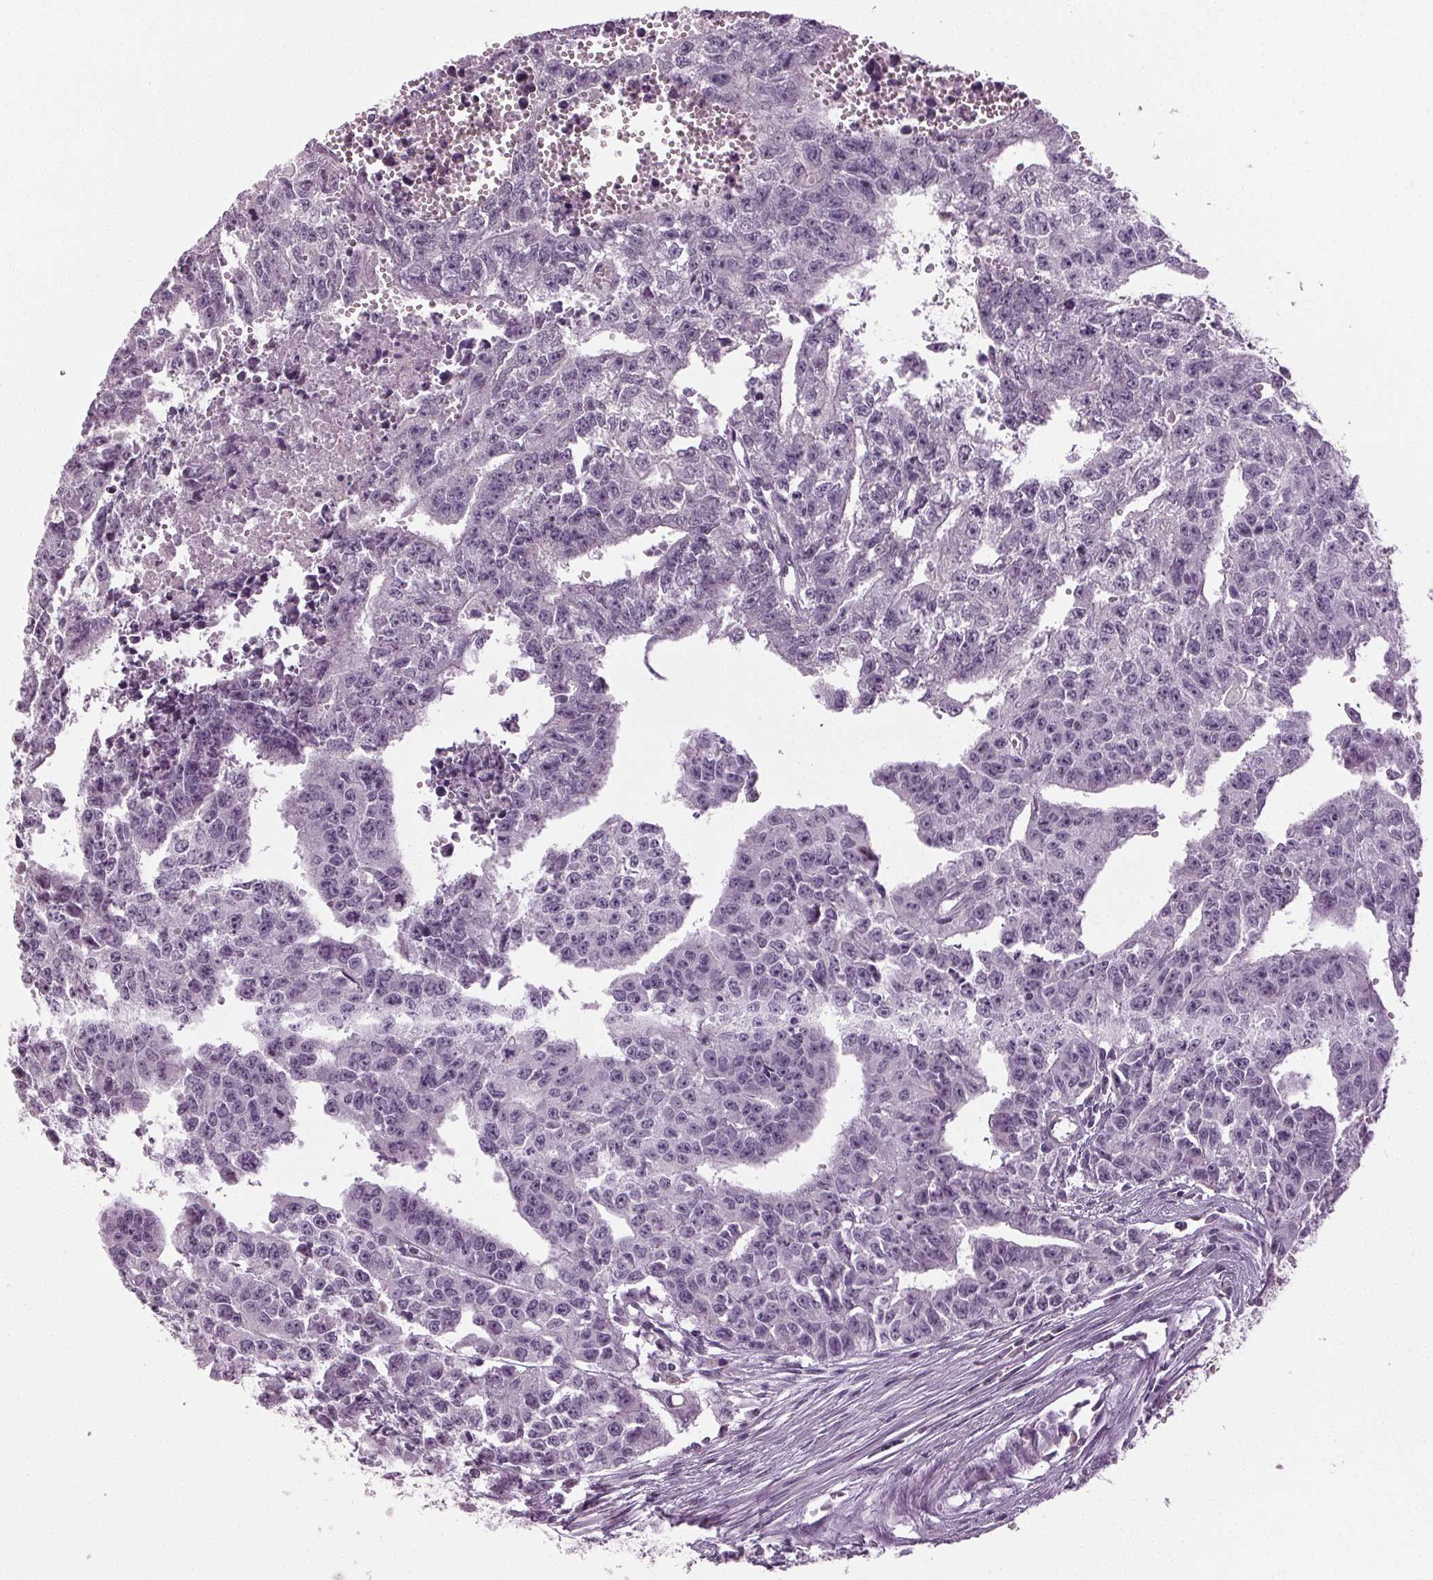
{"staining": {"intensity": "negative", "quantity": "none", "location": "none"}, "tissue": "testis cancer", "cell_type": "Tumor cells", "image_type": "cancer", "snomed": [{"axis": "morphology", "description": "Carcinoma, Embryonal, NOS"}, {"axis": "morphology", "description": "Teratoma, malignant, NOS"}, {"axis": "topography", "description": "Testis"}], "caption": "The IHC histopathology image has no significant staining in tumor cells of testis cancer tissue.", "gene": "DNAH12", "patient": {"sex": "male", "age": 24}}